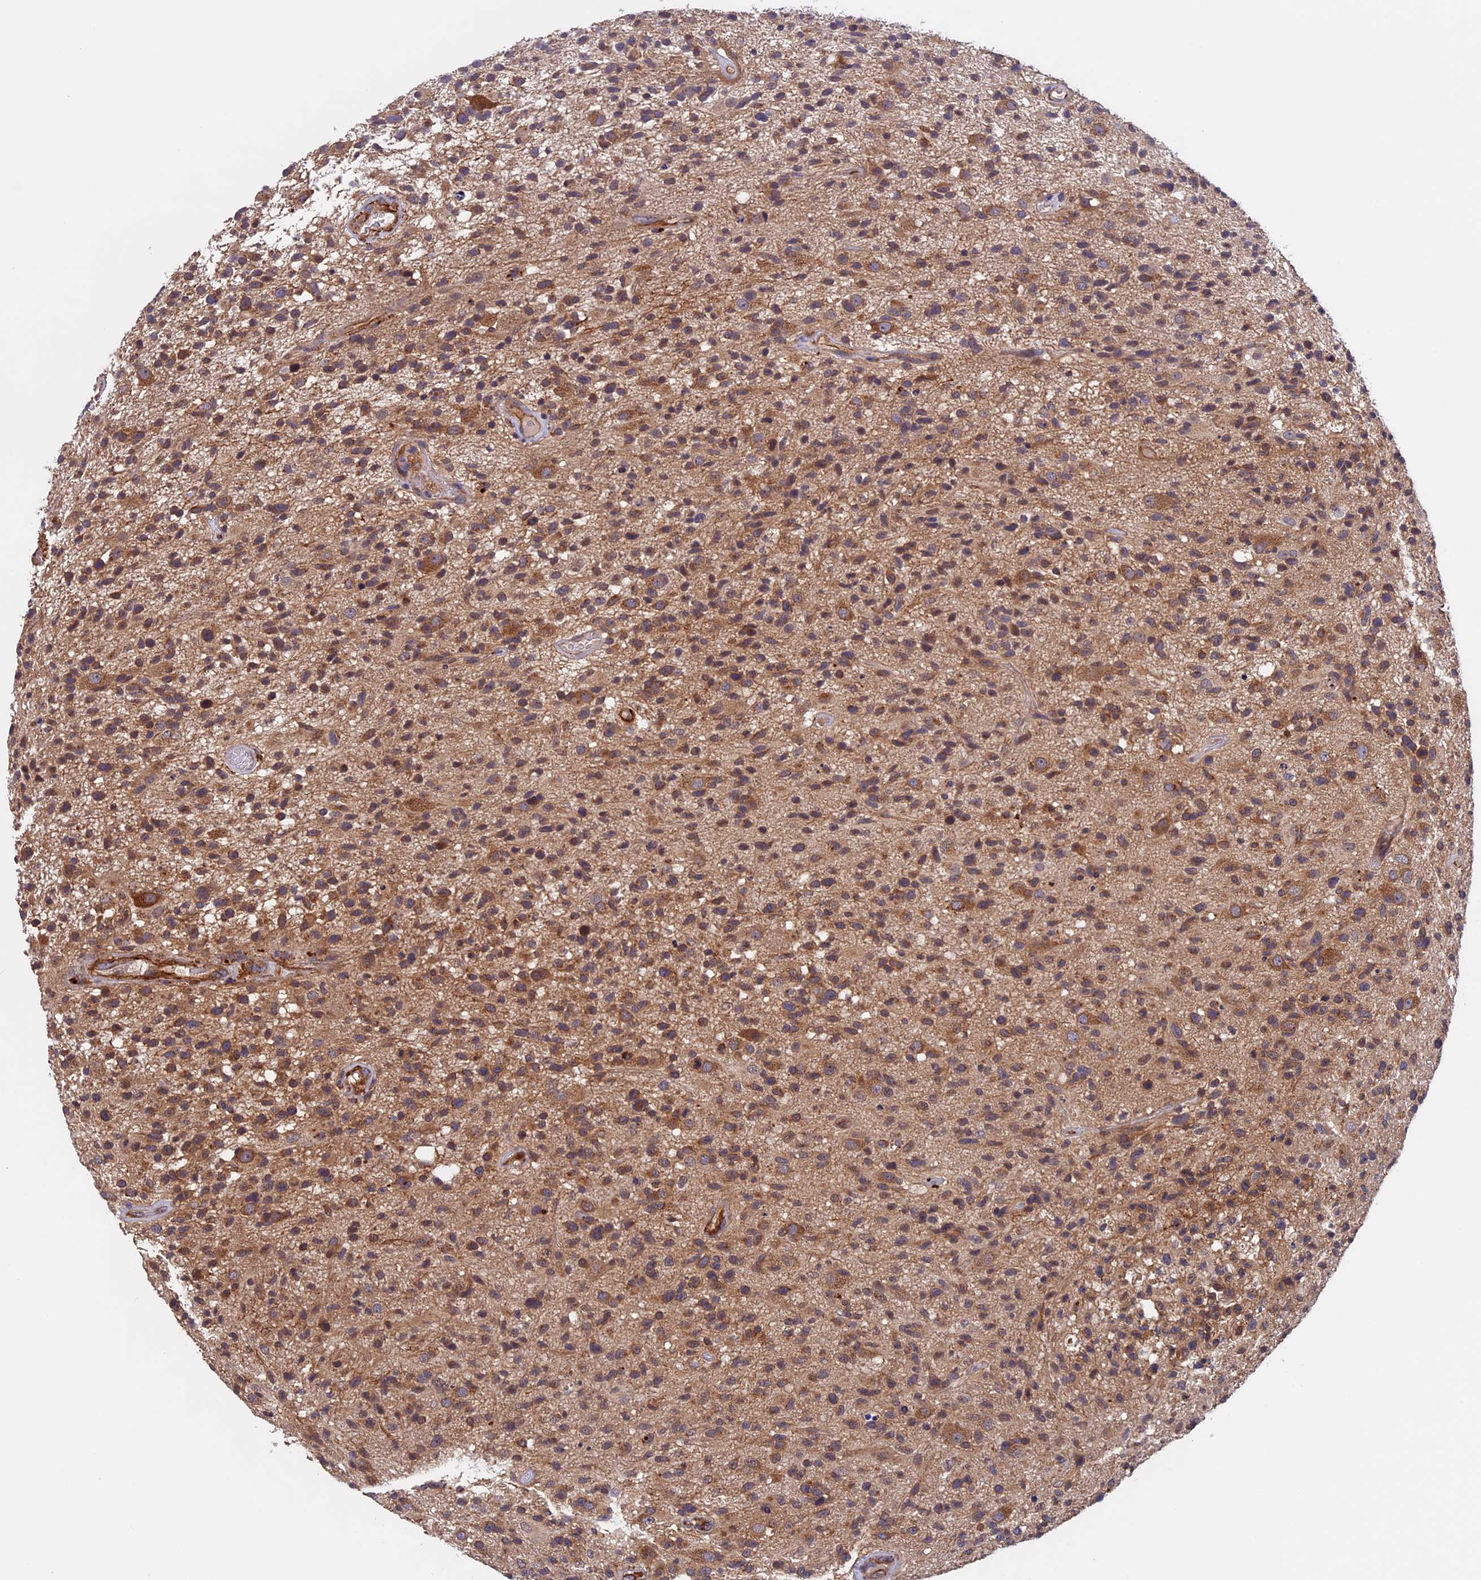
{"staining": {"intensity": "moderate", "quantity": ">75%", "location": "cytoplasmic/membranous"}, "tissue": "glioma", "cell_type": "Tumor cells", "image_type": "cancer", "snomed": [{"axis": "morphology", "description": "Glioma, malignant, High grade"}, {"axis": "morphology", "description": "Glioblastoma, NOS"}, {"axis": "topography", "description": "Brain"}], "caption": "IHC image of neoplastic tissue: malignant glioma (high-grade) stained using IHC shows medium levels of moderate protein expression localized specifically in the cytoplasmic/membranous of tumor cells, appearing as a cytoplasmic/membranous brown color.", "gene": "SLC9A5", "patient": {"sex": "male", "age": 60}}